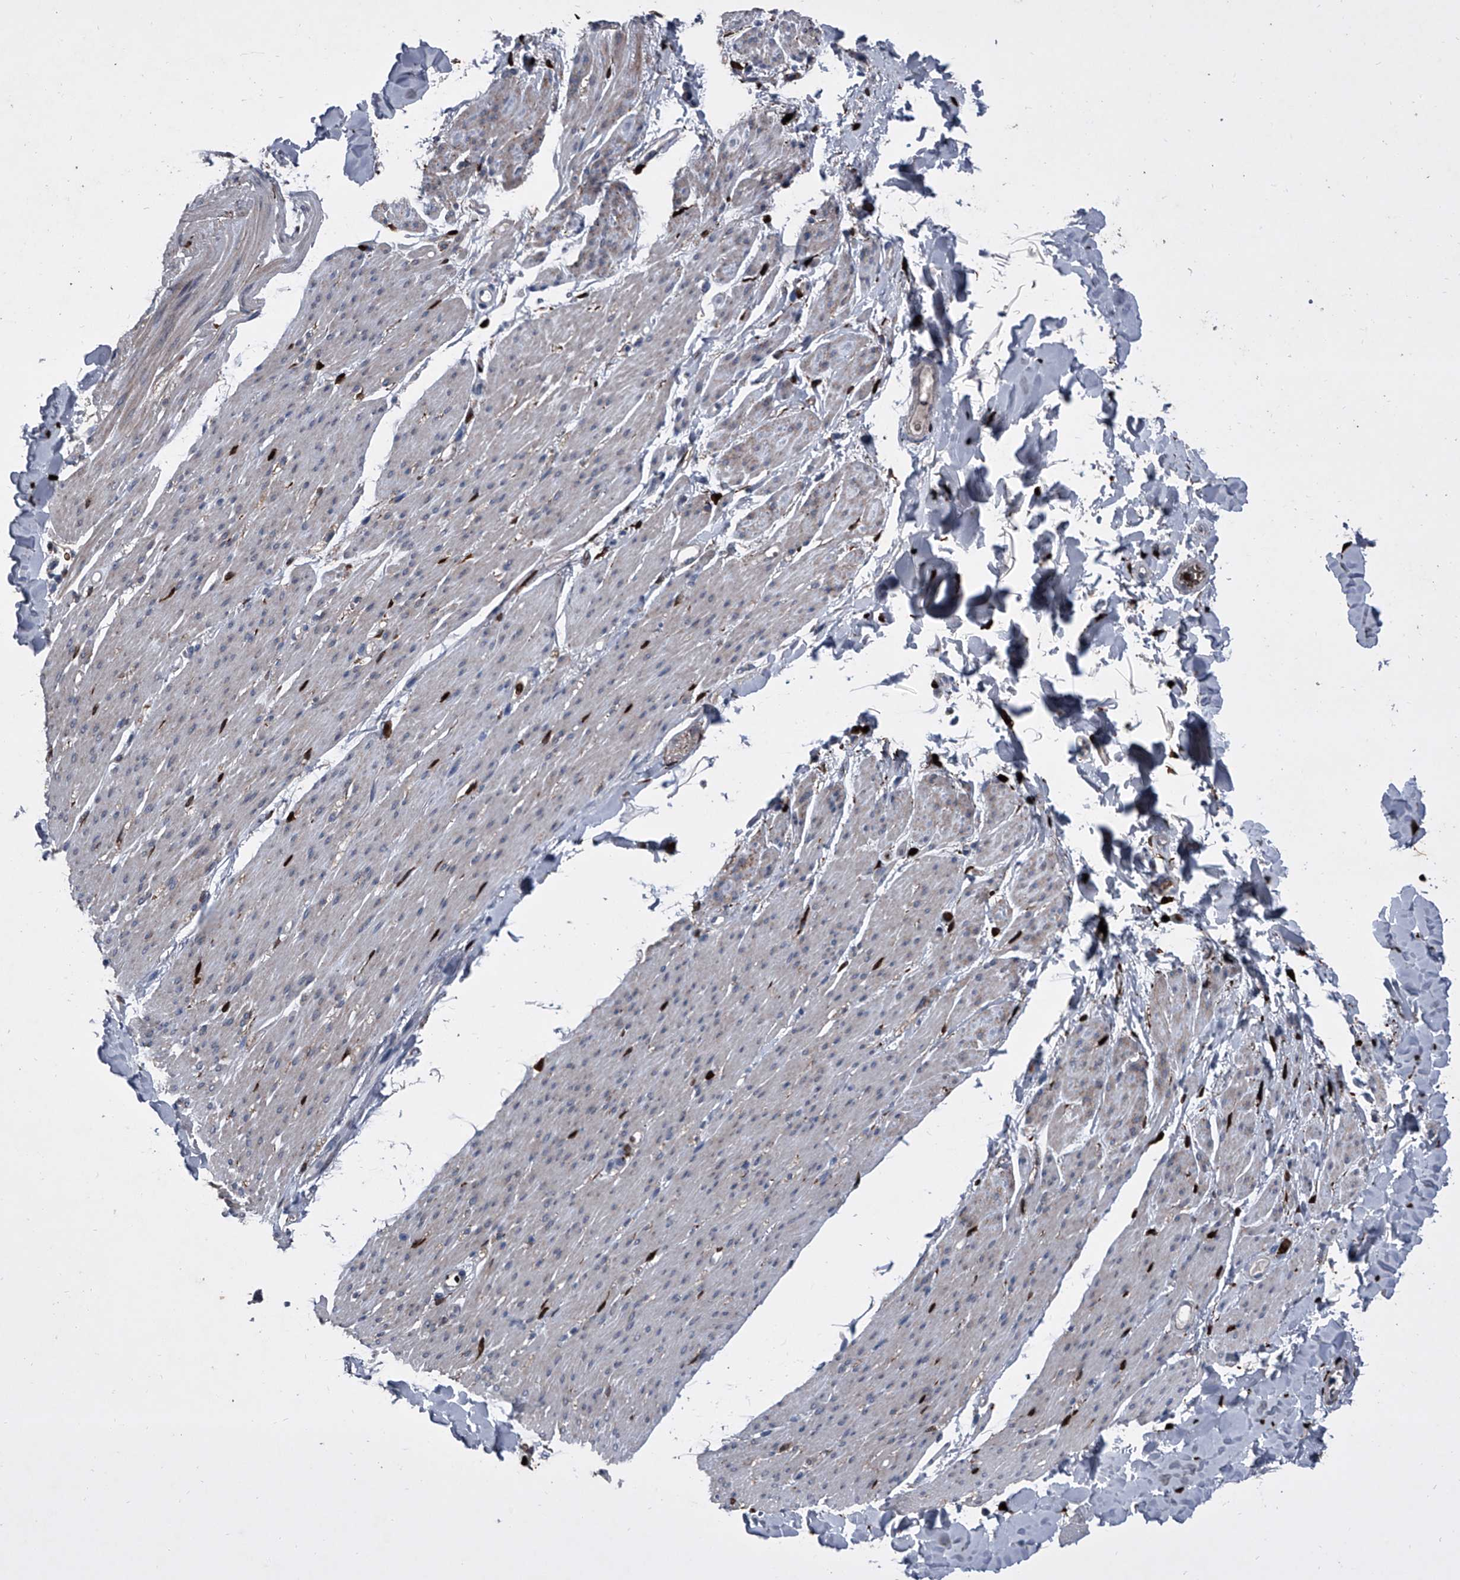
{"staining": {"intensity": "negative", "quantity": "none", "location": "none"}, "tissue": "smooth muscle", "cell_type": "Smooth muscle cells", "image_type": "normal", "snomed": [{"axis": "morphology", "description": "Normal tissue, NOS"}, {"axis": "topography", "description": "Colon"}, {"axis": "topography", "description": "Peripheral nerve tissue"}], "caption": "The histopathology image displays no significant positivity in smooth muscle cells of smooth muscle. Nuclei are stained in blue.", "gene": "CEP85L", "patient": {"sex": "female", "age": 61}}